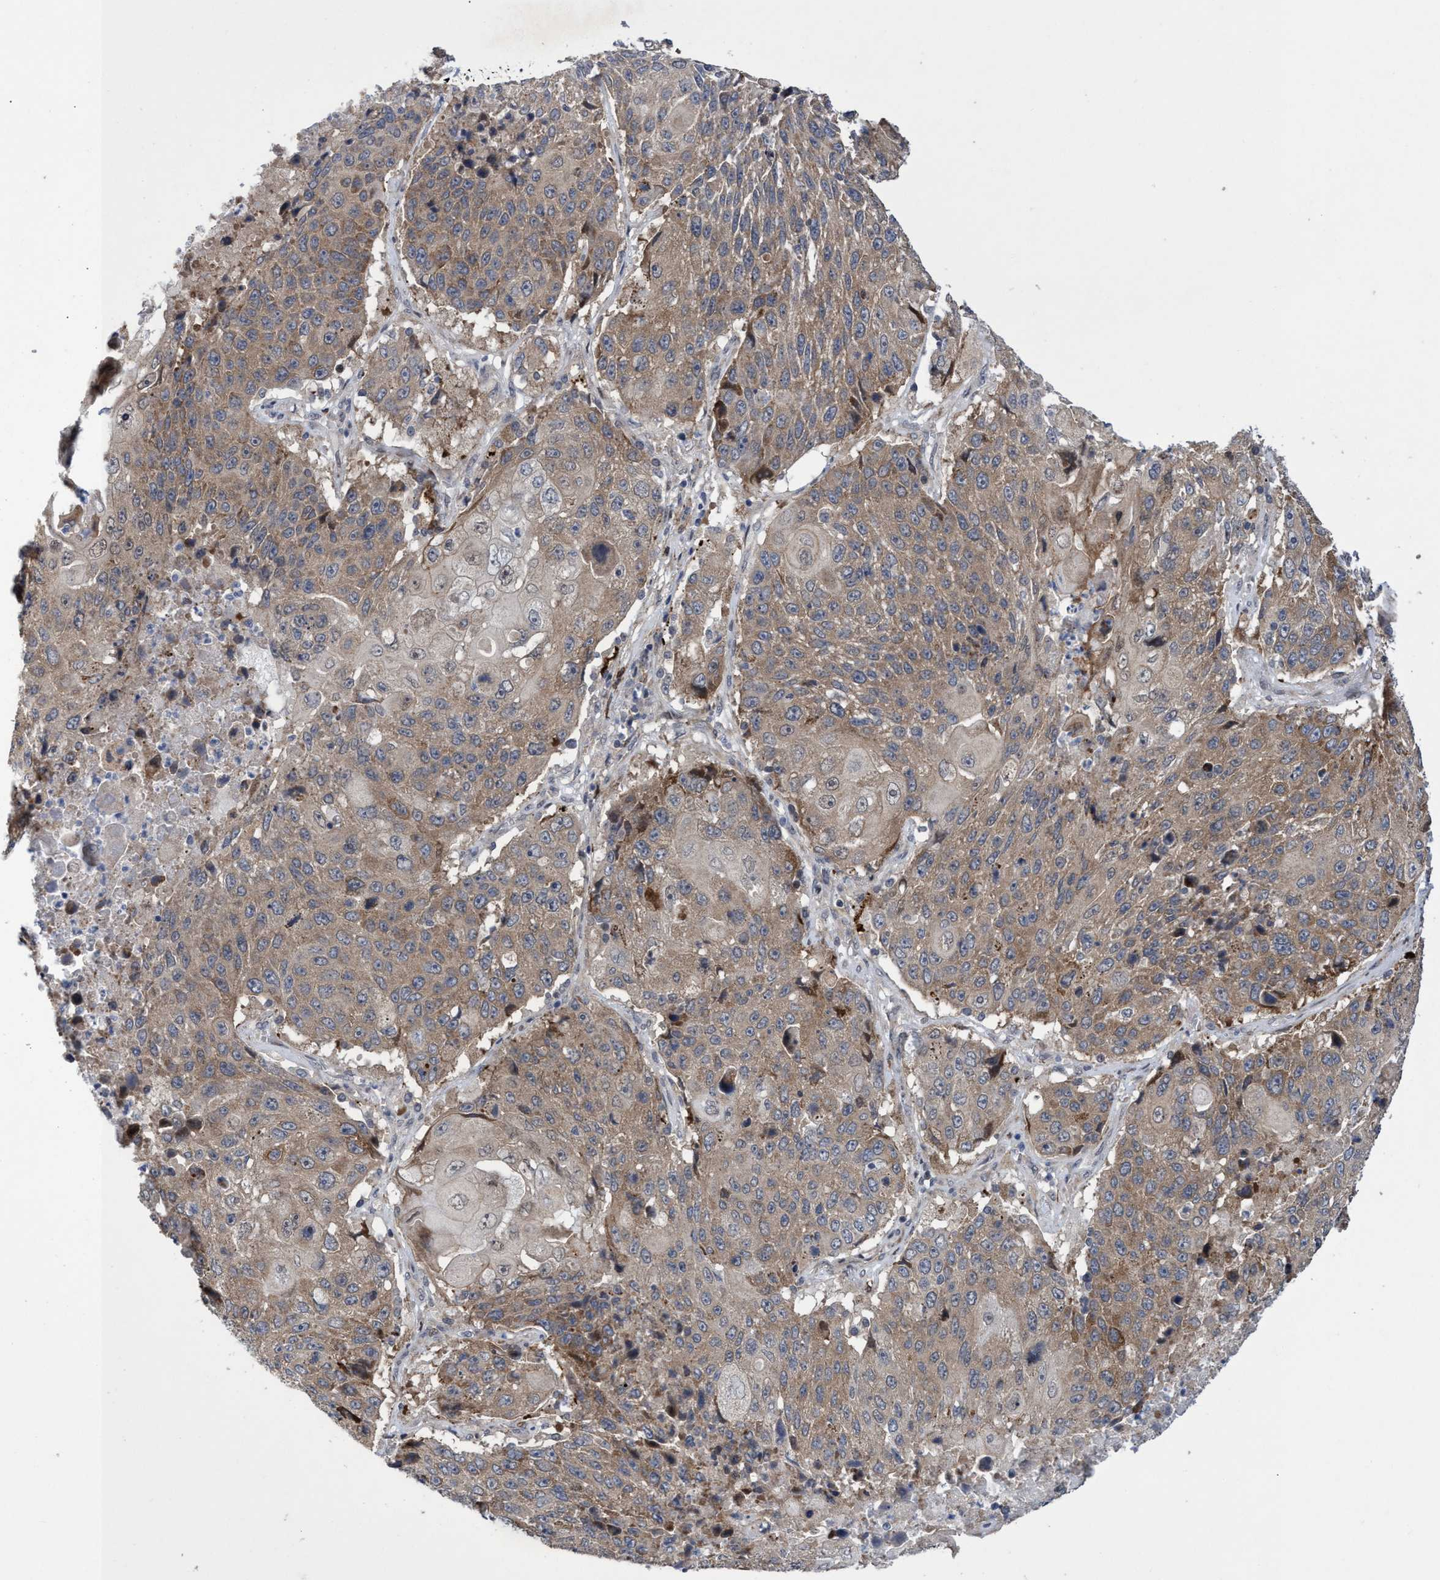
{"staining": {"intensity": "weak", "quantity": ">75%", "location": "cytoplasmic/membranous"}, "tissue": "lung cancer", "cell_type": "Tumor cells", "image_type": "cancer", "snomed": [{"axis": "morphology", "description": "Squamous cell carcinoma, NOS"}, {"axis": "topography", "description": "Lung"}], "caption": "Weak cytoplasmic/membranous positivity is seen in about >75% of tumor cells in lung cancer (squamous cell carcinoma).", "gene": "ZNF750", "patient": {"sex": "male", "age": 61}}